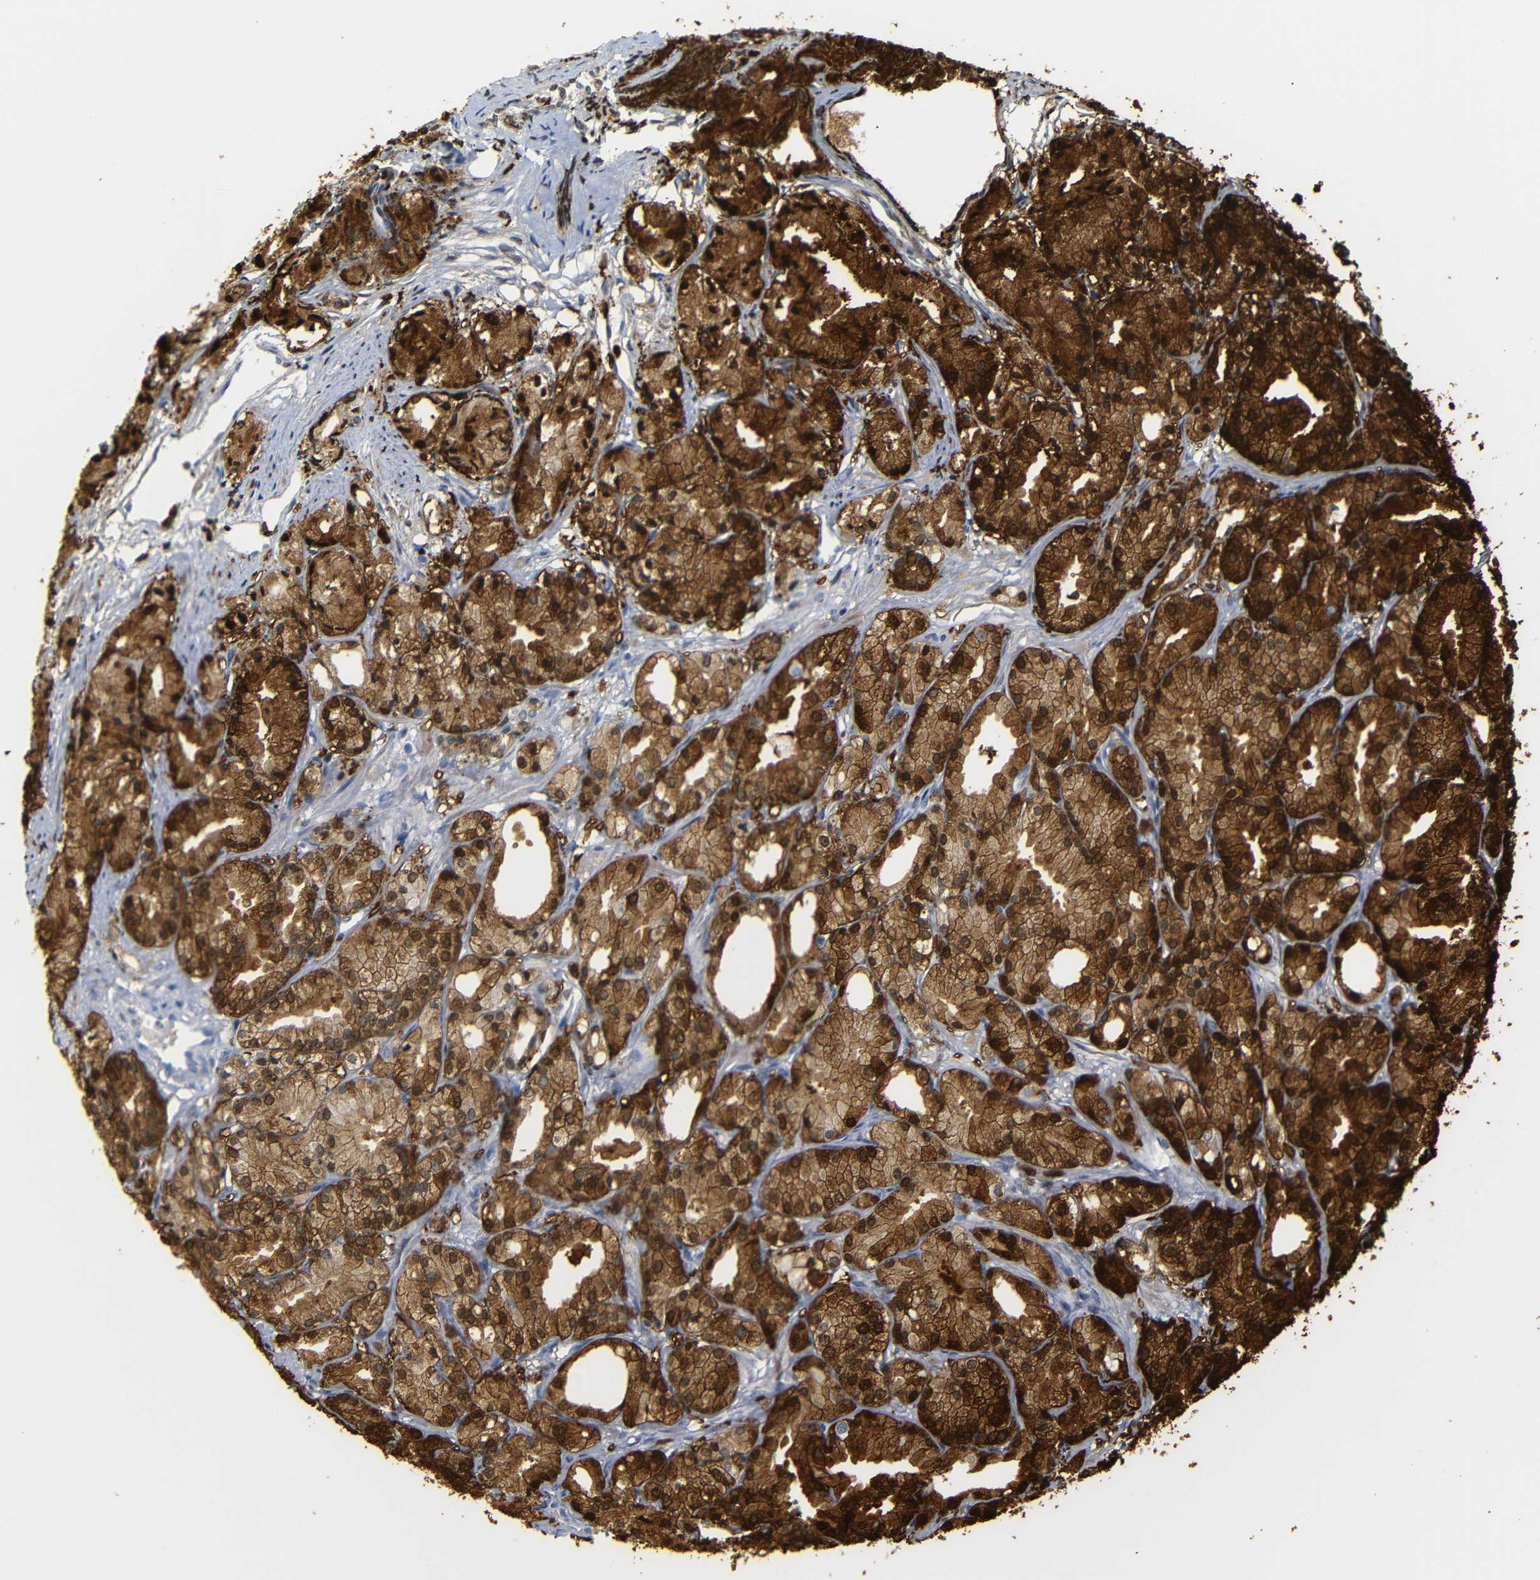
{"staining": {"intensity": "strong", "quantity": ">75%", "location": "cytoplasmic/membranous,nuclear"}, "tissue": "prostate cancer", "cell_type": "Tumor cells", "image_type": "cancer", "snomed": [{"axis": "morphology", "description": "Adenocarcinoma, Low grade"}, {"axis": "topography", "description": "Prostate"}], "caption": "A photomicrograph showing strong cytoplasmic/membranous and nuclear staining in about >75% of tumor cells in low-grade adenocarcinoma (prostate), as visualized by brown immunohistochemical staining.", "gene": "MT1A", "patient": {"sex": "male", "age": 72}}